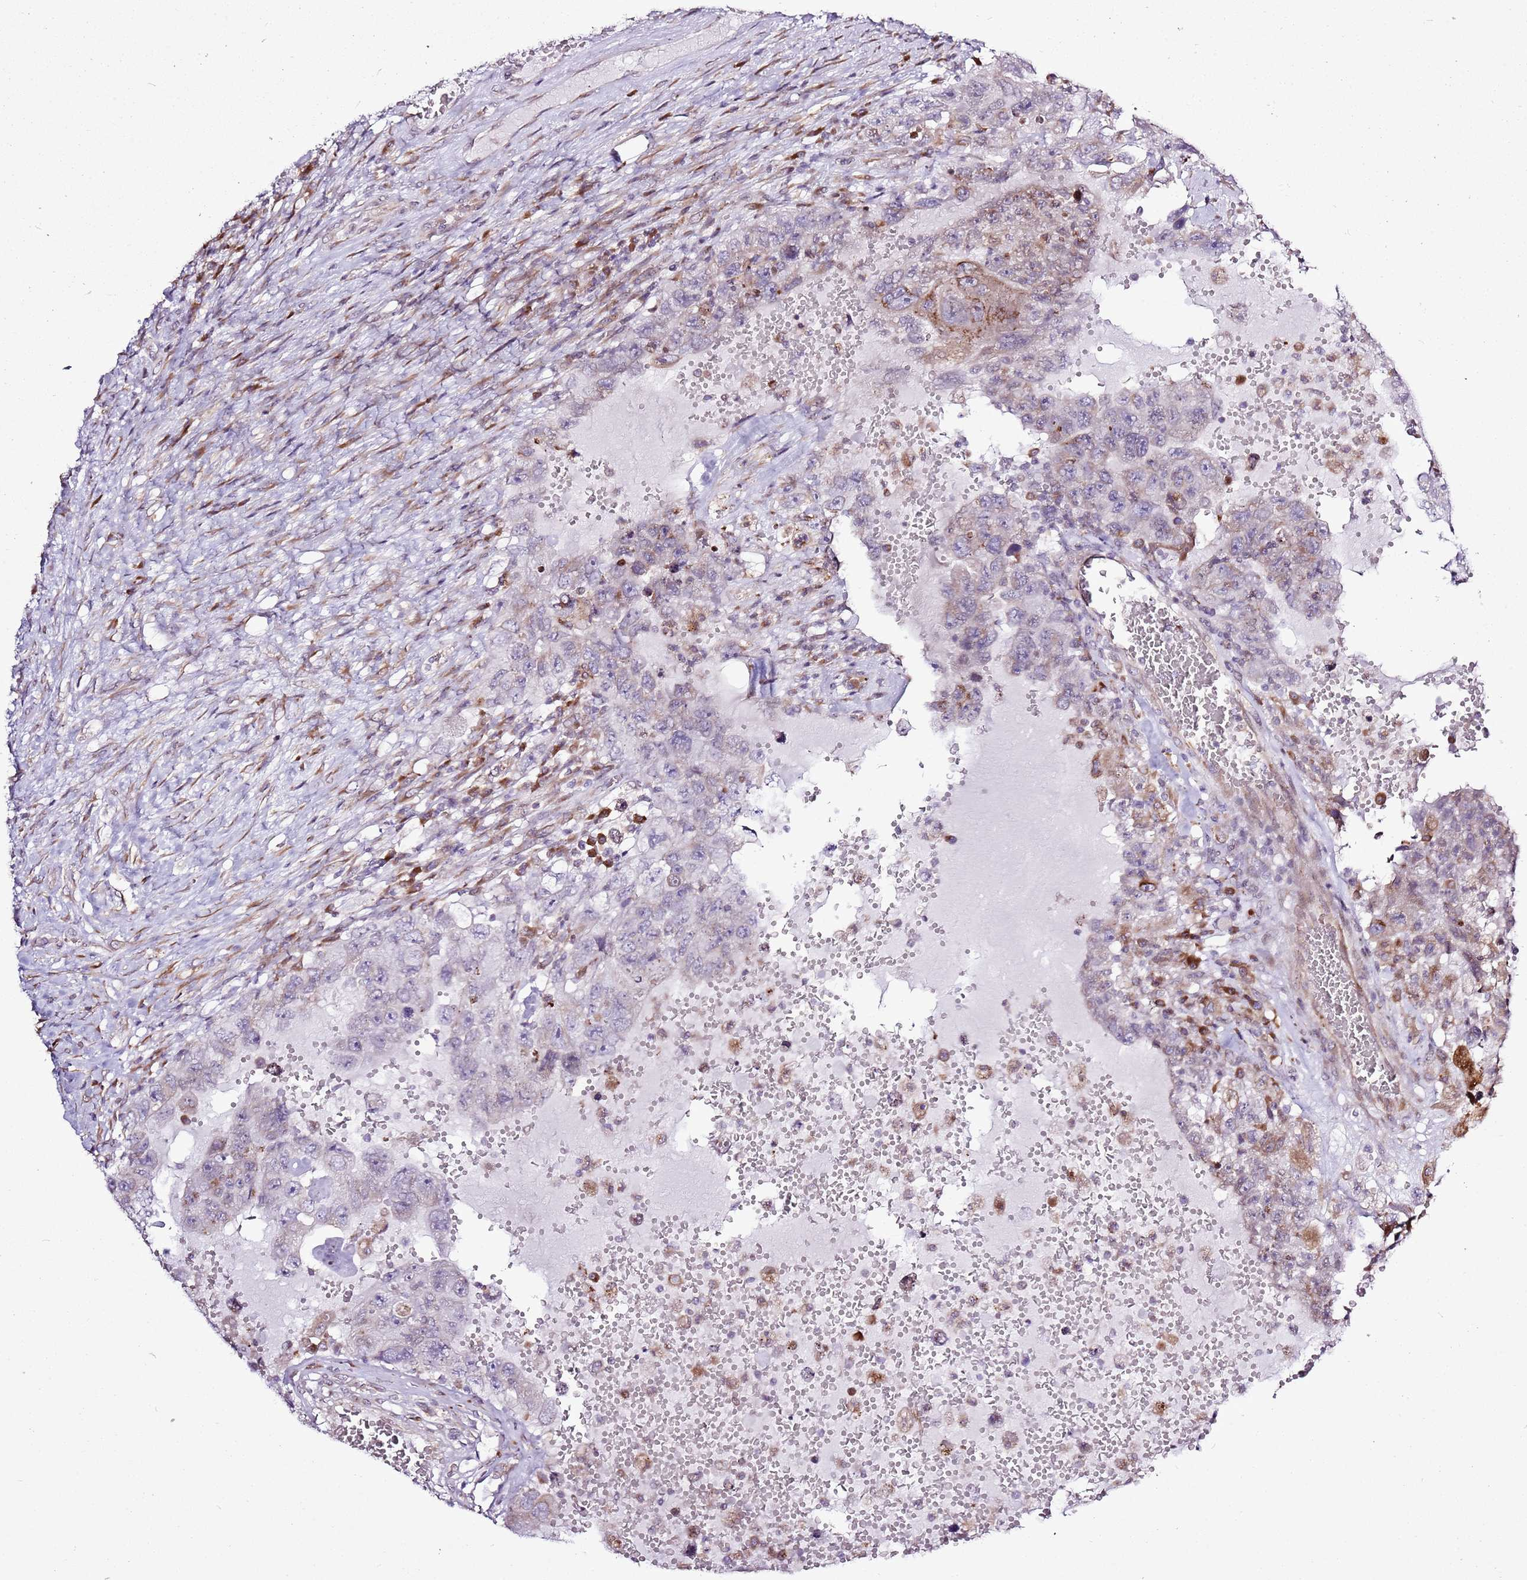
{"staining": {"intensity": "moderate", "quantity": "<25%", "location": "cytoplasmic/membranous"}, "tissue": "testis cancer", "cell_type": "Tumor cells", "image_type": "cancer", "snomed": [{"axis": "morphology", "description": "Carcinoma, Embryonal, NOS"}, {"axis": "topography", "description": "Testis"}], "caption": "This image exhibits immunohistochemistry (IHC) staining of human testis embryonal carcinoma, with low moderate cytoplasmic/membranous expression in approximately <25% of tumor cells.", "gene": "TMED10", "patient": {"sex": "male", "age": 26}}